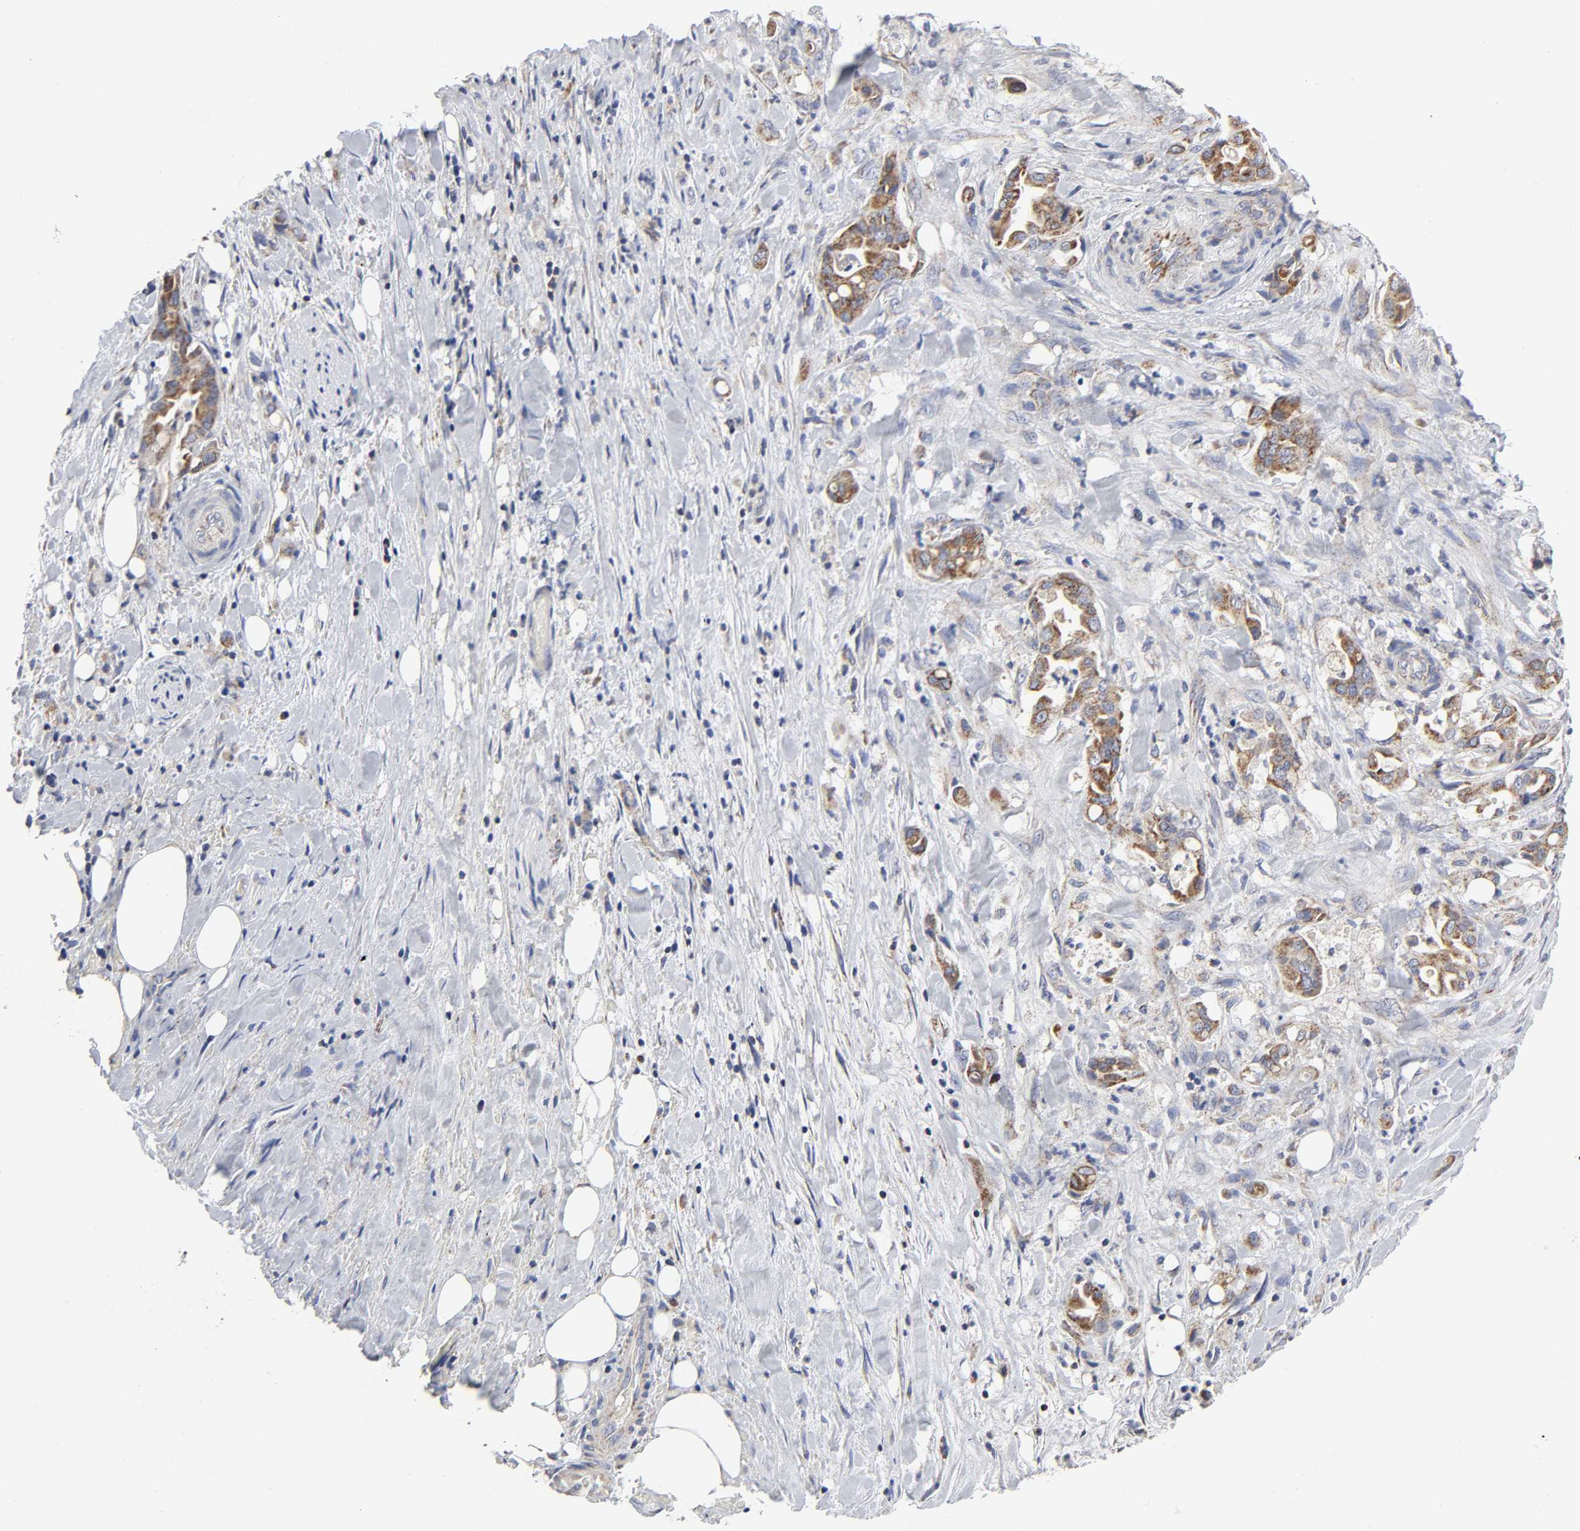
{"staining": {"intensity": "moderate", "quantity": "25%-75%", "location": "cytoplasmic/membranous"}, "tissue": "liver cancer", "cell_type": "Tumor cells", "image_type": "cancer", "snomed": [{"axis": "morphology", "description": "Cholangiocarcinoma"}, {"axis": "topography", "description": "Liver"}], "caption": "Liver cancer tissue displays moderate cytoplasmic/membranous expression in about 25%-75% of tumor cells, visualized by immunohistochemistry.", "gene": "AOPEP", "patient": {"sex": "female", "age": 68}}